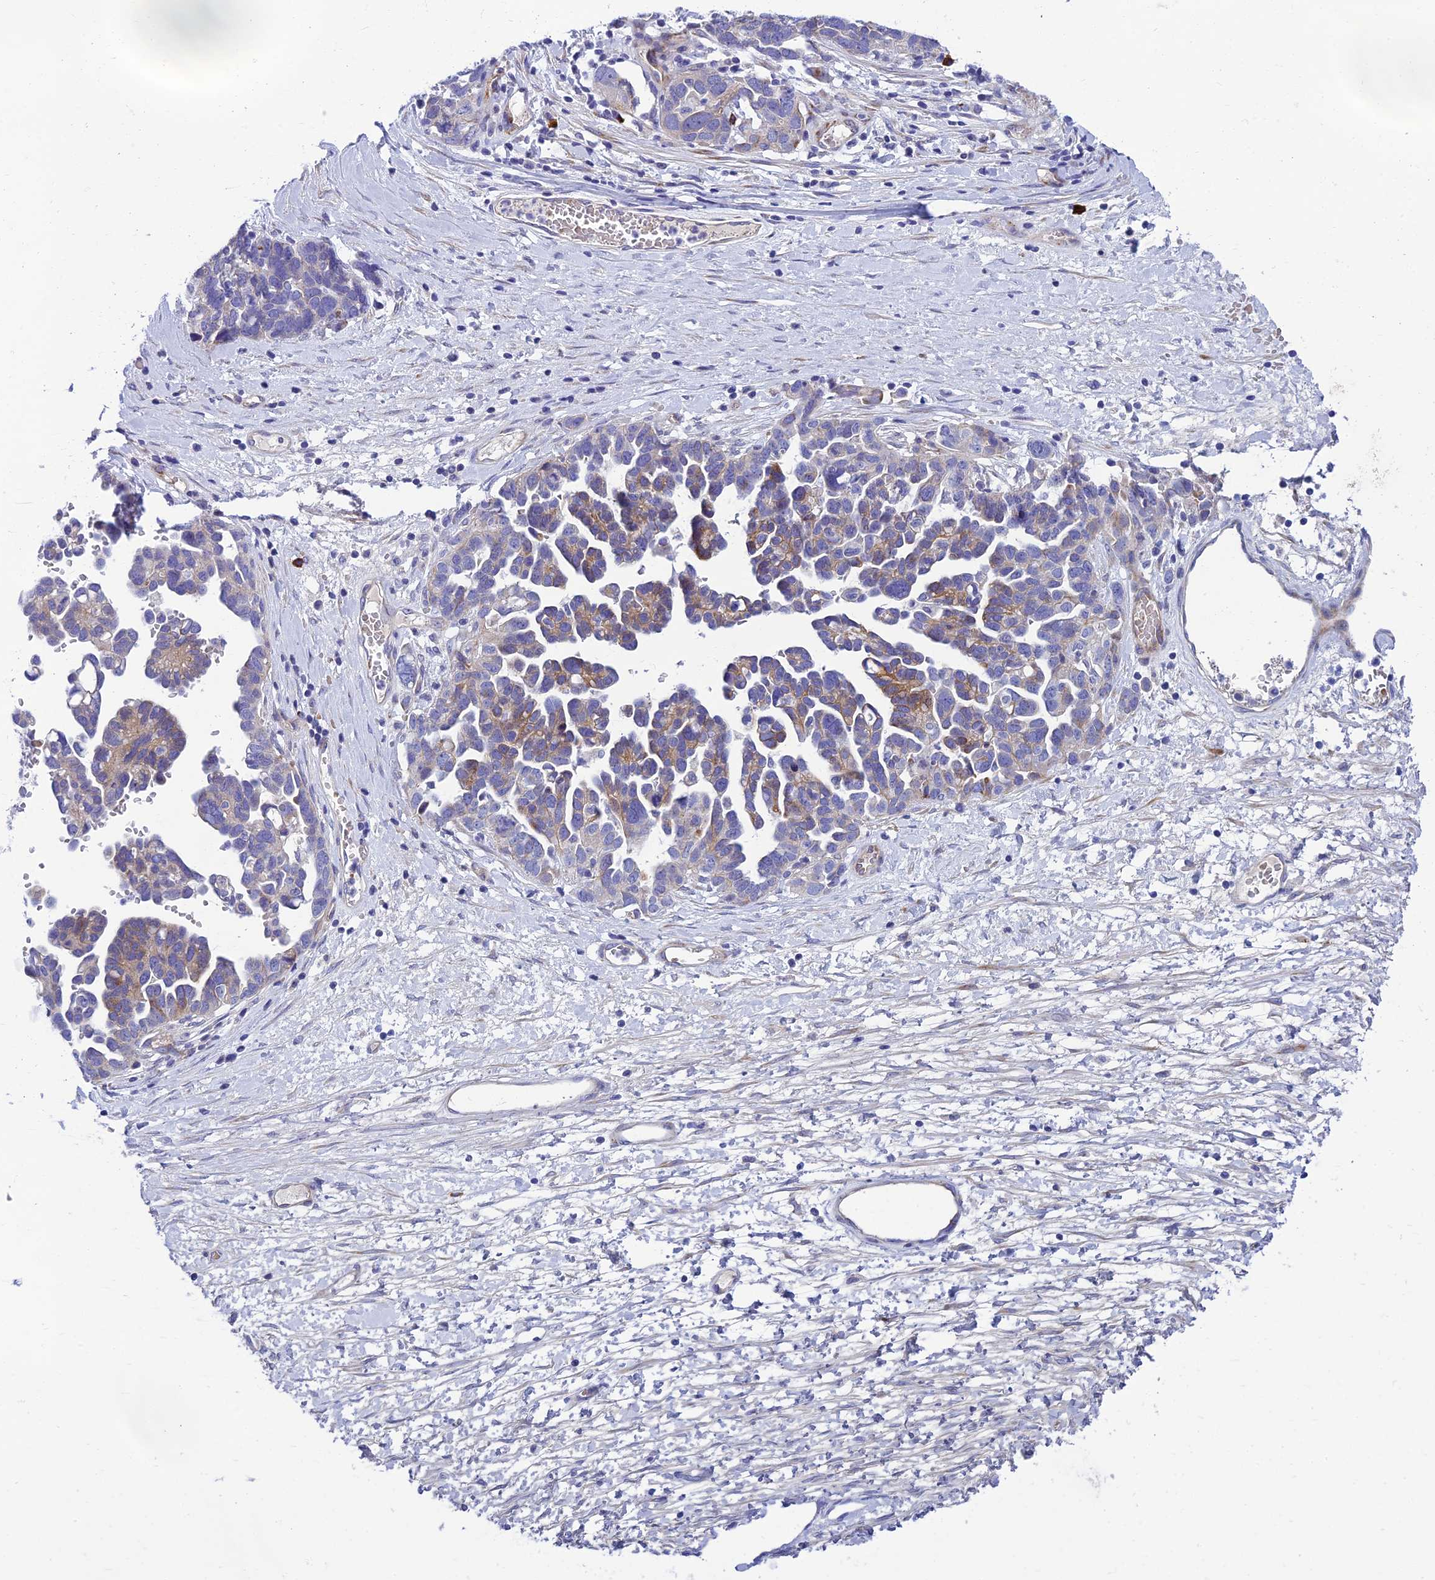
{"staining": {"intensity": "moderate", "quantity": "<25%", "location": "cytoplasmic/membranous"}, "tissue": "ovarian cancer", "cell_type": "Tumor cells", "image_type": "cancer", "snomed": [{"axis": "morphology", "description": "Cystadenocarcinoma, serous, NOS"}, {"axis": "topography", "description": "Ovary"}], "caption": "About <25% of tumor cells in human ovarian cancer demonstrate moderate cytoplasmic/membranous protein staining as visualized by brown immunohistochemical staining.", "gene": "MACIR", "patient": {"sex": "female", "age": 54}}